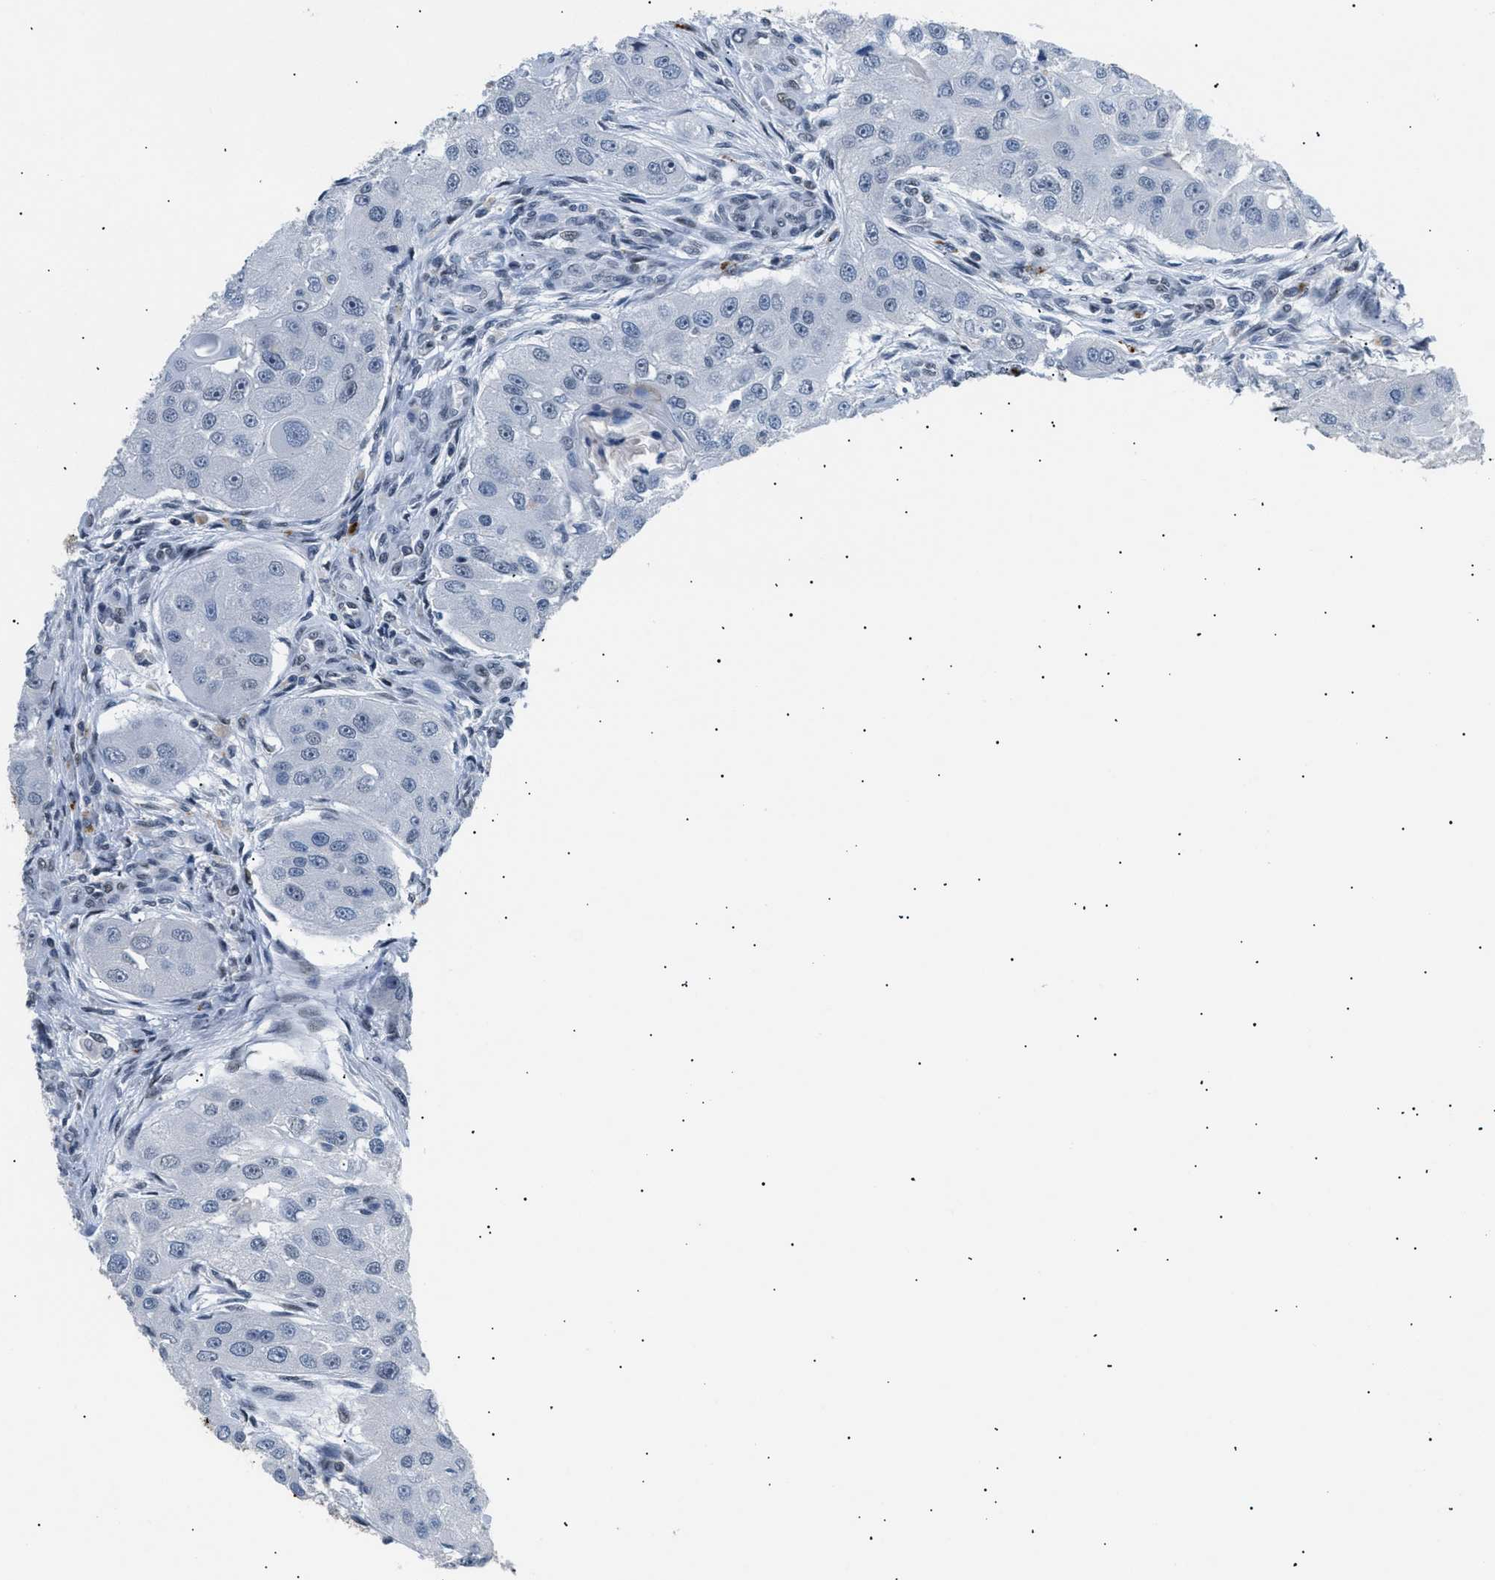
{"staining": {"intensity": "negative", "quantity": "none", "location": "none"}, "tissue": "head and neck cancer", "cell_type": "Tumor cells", "image_type": "cancer", "snomed": [{"axis": "morphology", "description": "Normal tissue, NOS"}, {"axis": "morphology", "description": "Squamous cell carcinoma, NOS"}, {"axis": "topography", "description": "Skeletal muscle"}, {"axis": "topography", "description": "Head-Neck"}], "caption": "Immunohistochemistry photomicrograph of human squamous cell carcinoma (head and neck) stained for a protein (brown), which reveals no expression in tumor cells. (Immunohistochemistry (ihc), brightfield microscopy, high magnification).", "gene": "KCNC3", "patient": {"sex": "male", "age": 51}}